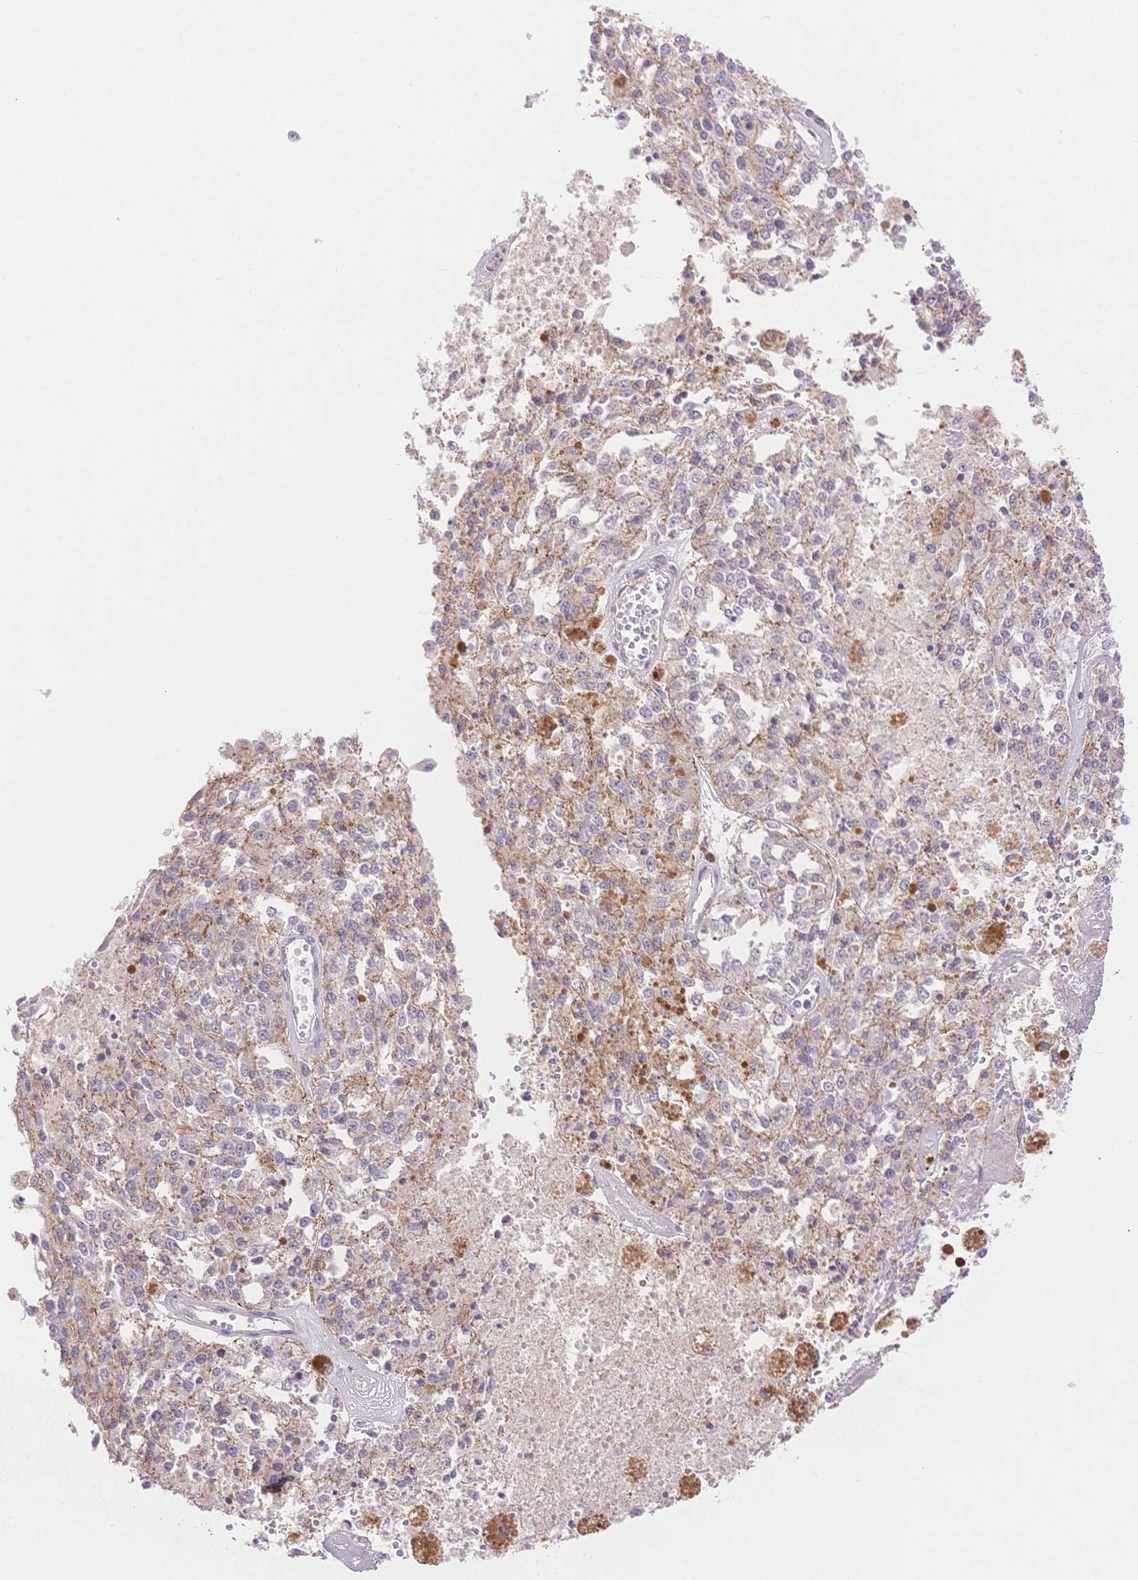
{"staining": {"intensity": "negative", "quantity": "none", "location": "none"}, "tissue": "melanoma", "cell_type": "Tumor cells", "image_type": "cancer", "snomed": [{"axis": "morphology", "description": "Malignant melanoma, Metastatic site"}, {"axis": "topography", "description": "Lymph node"}], "caption": "A micrograph of human melanoma is negative for staining in tumor cells.", "gene": "WDR54", "patient": {"sex": "female", "age": 64}}